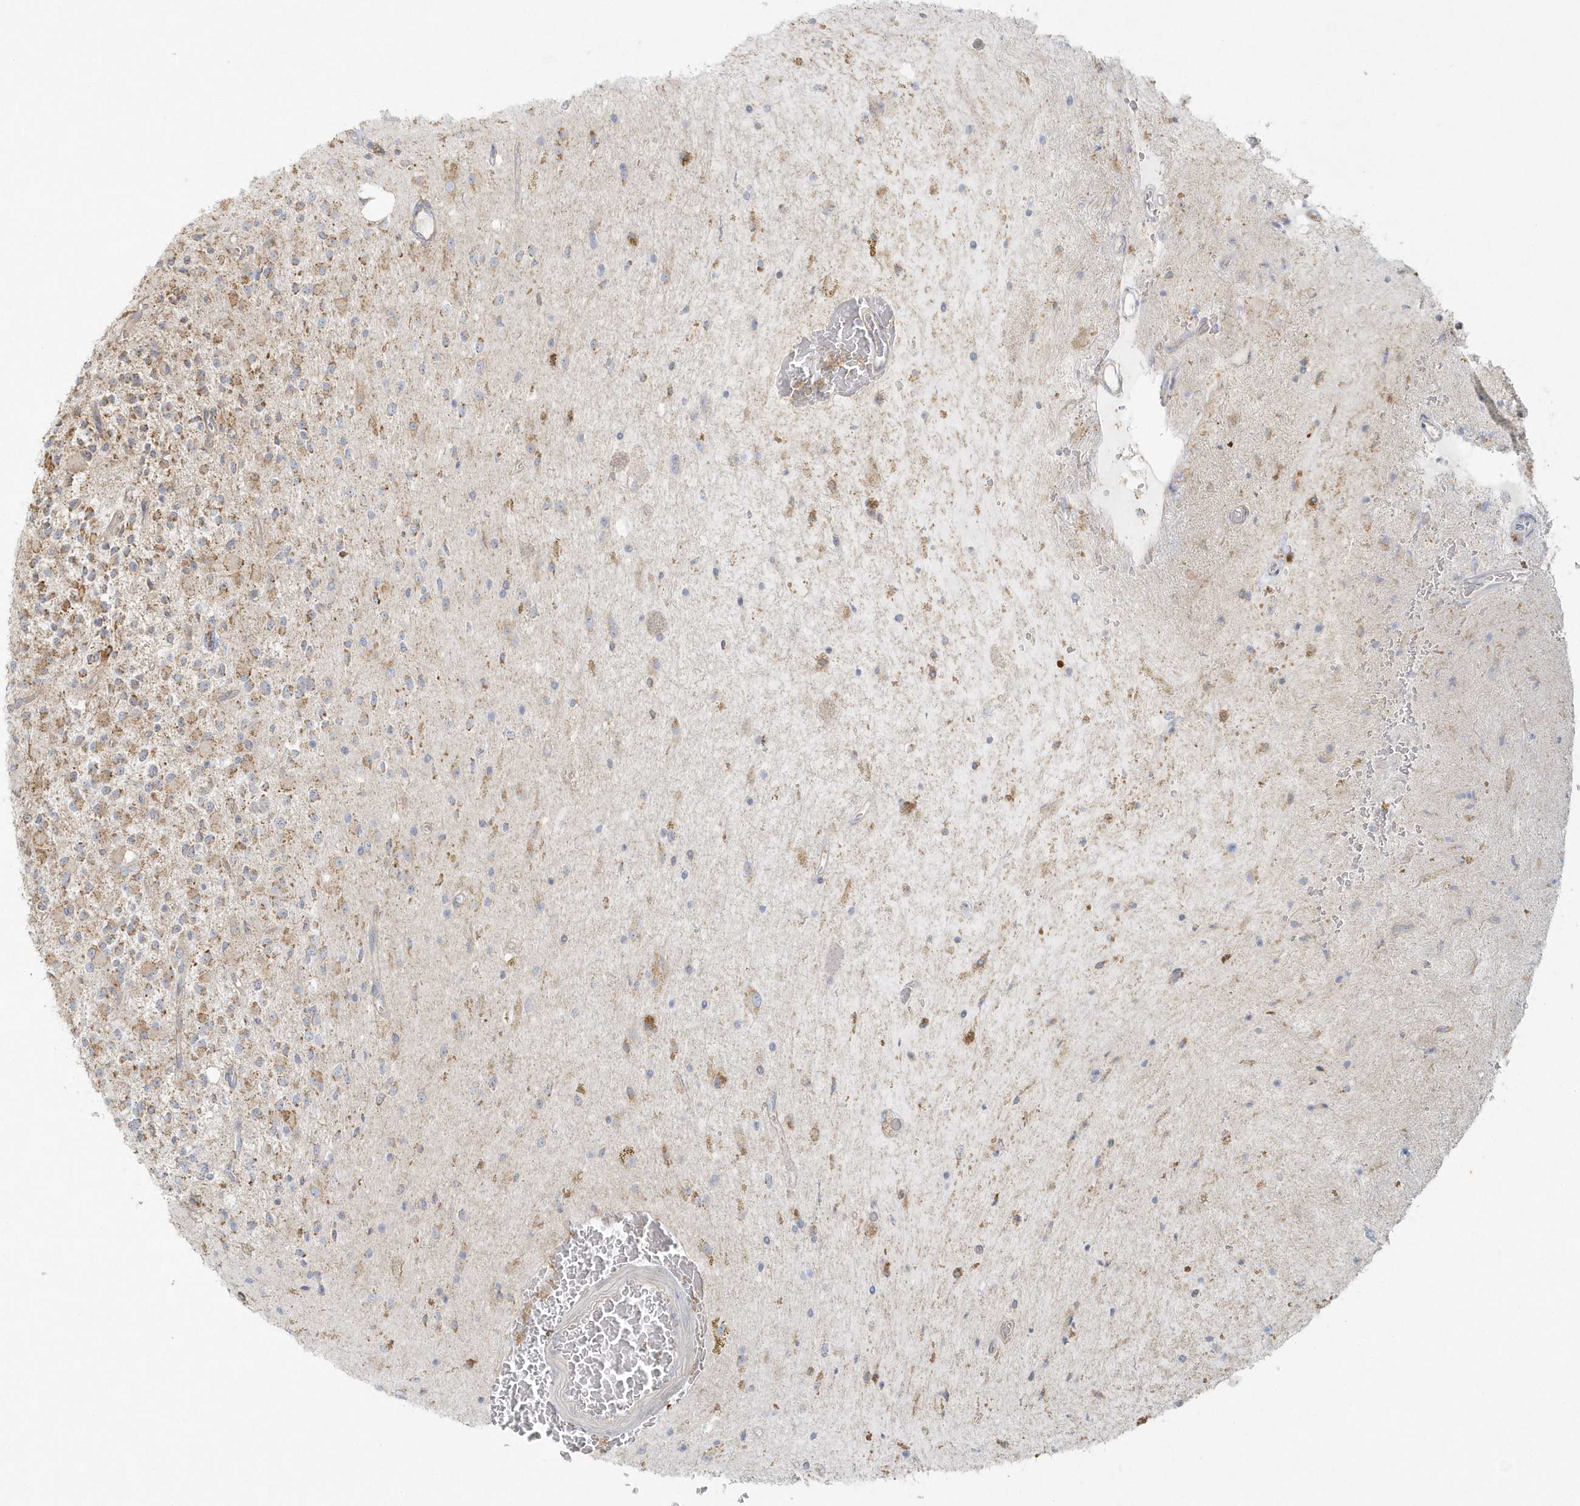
{"staining": {"intensity": "weak", "quantity": ">75%", "location": "cytoplasmic/membranous"}, "tissue": "glioma", "cell_type": "Tumor cells", "image_type": "cancer", "snomed": [{"axis": "morphology", "description": "Glioma, malignant, High grade"}, {"axis": "topography", "description": "Brain"}], "caption": "DAB immunohistochemical staining of high-grade glioma (malignant) displays weak cytoplasmic/membranous protein positivity in about >75% of tumor cells. (DAB (3,3'-diaminobenzidine) = brown stain, brightfield microscopy at high magnification).", "gene": "BLTP3A", "patient": {"sex": "male", "age": 34}}